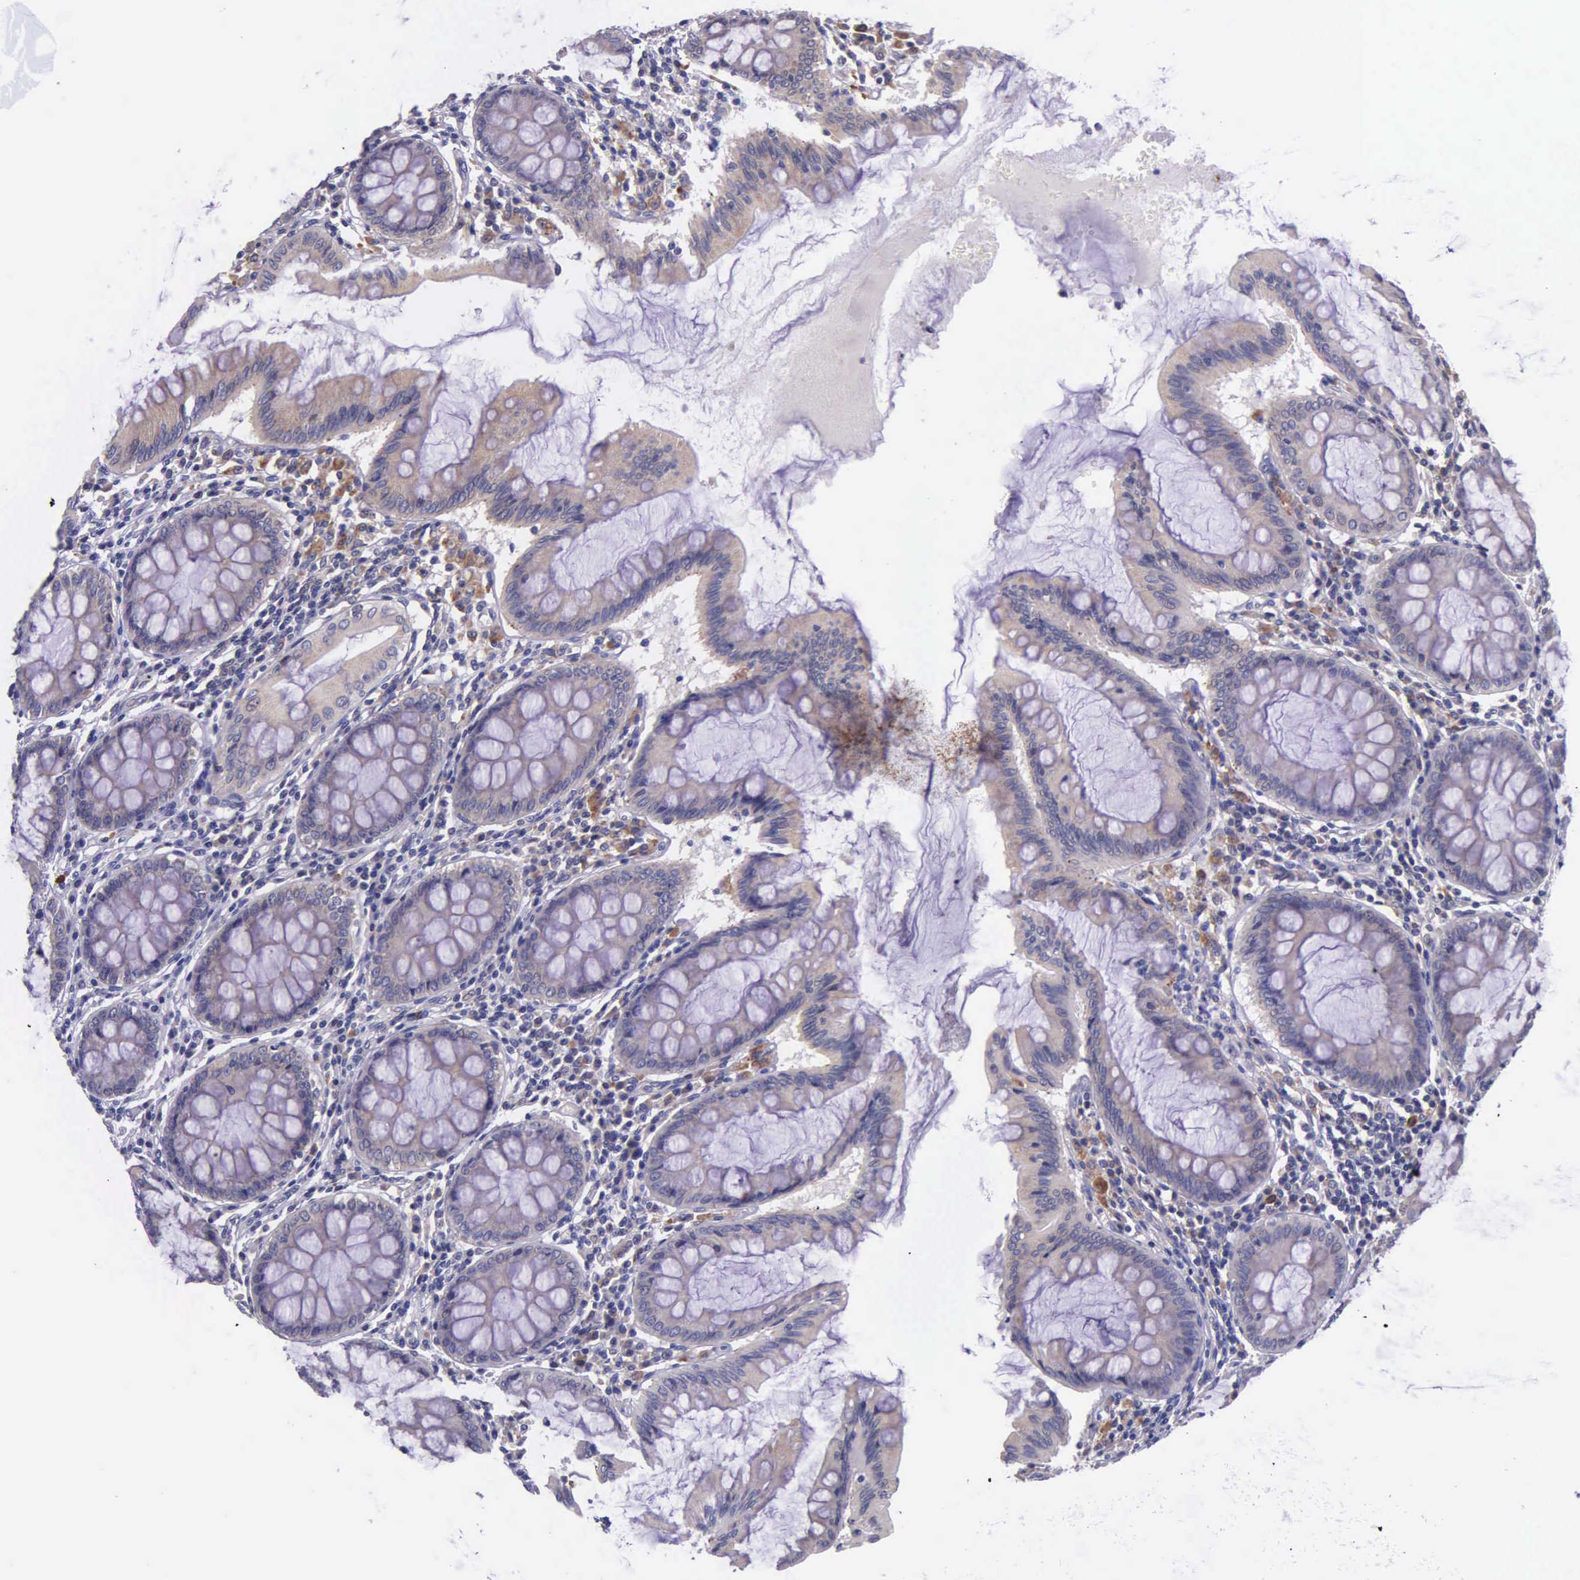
{"staining": {"intensity": "negative", "quantity": "none", "location": "none"}, "tissue": "colon", "cell_type": "Endothelial cells", "image_type": "normal", "snomed": [{"axis": "morphology", "description": "Normal tissue, NOS"}, {"axis": "topography", "description": "Colon"}], "caption": "IHC of normal colon displays no expression in endothelial cells.", "gene": "NSDHL", "patient": {"sex": "male", "age": 62}}